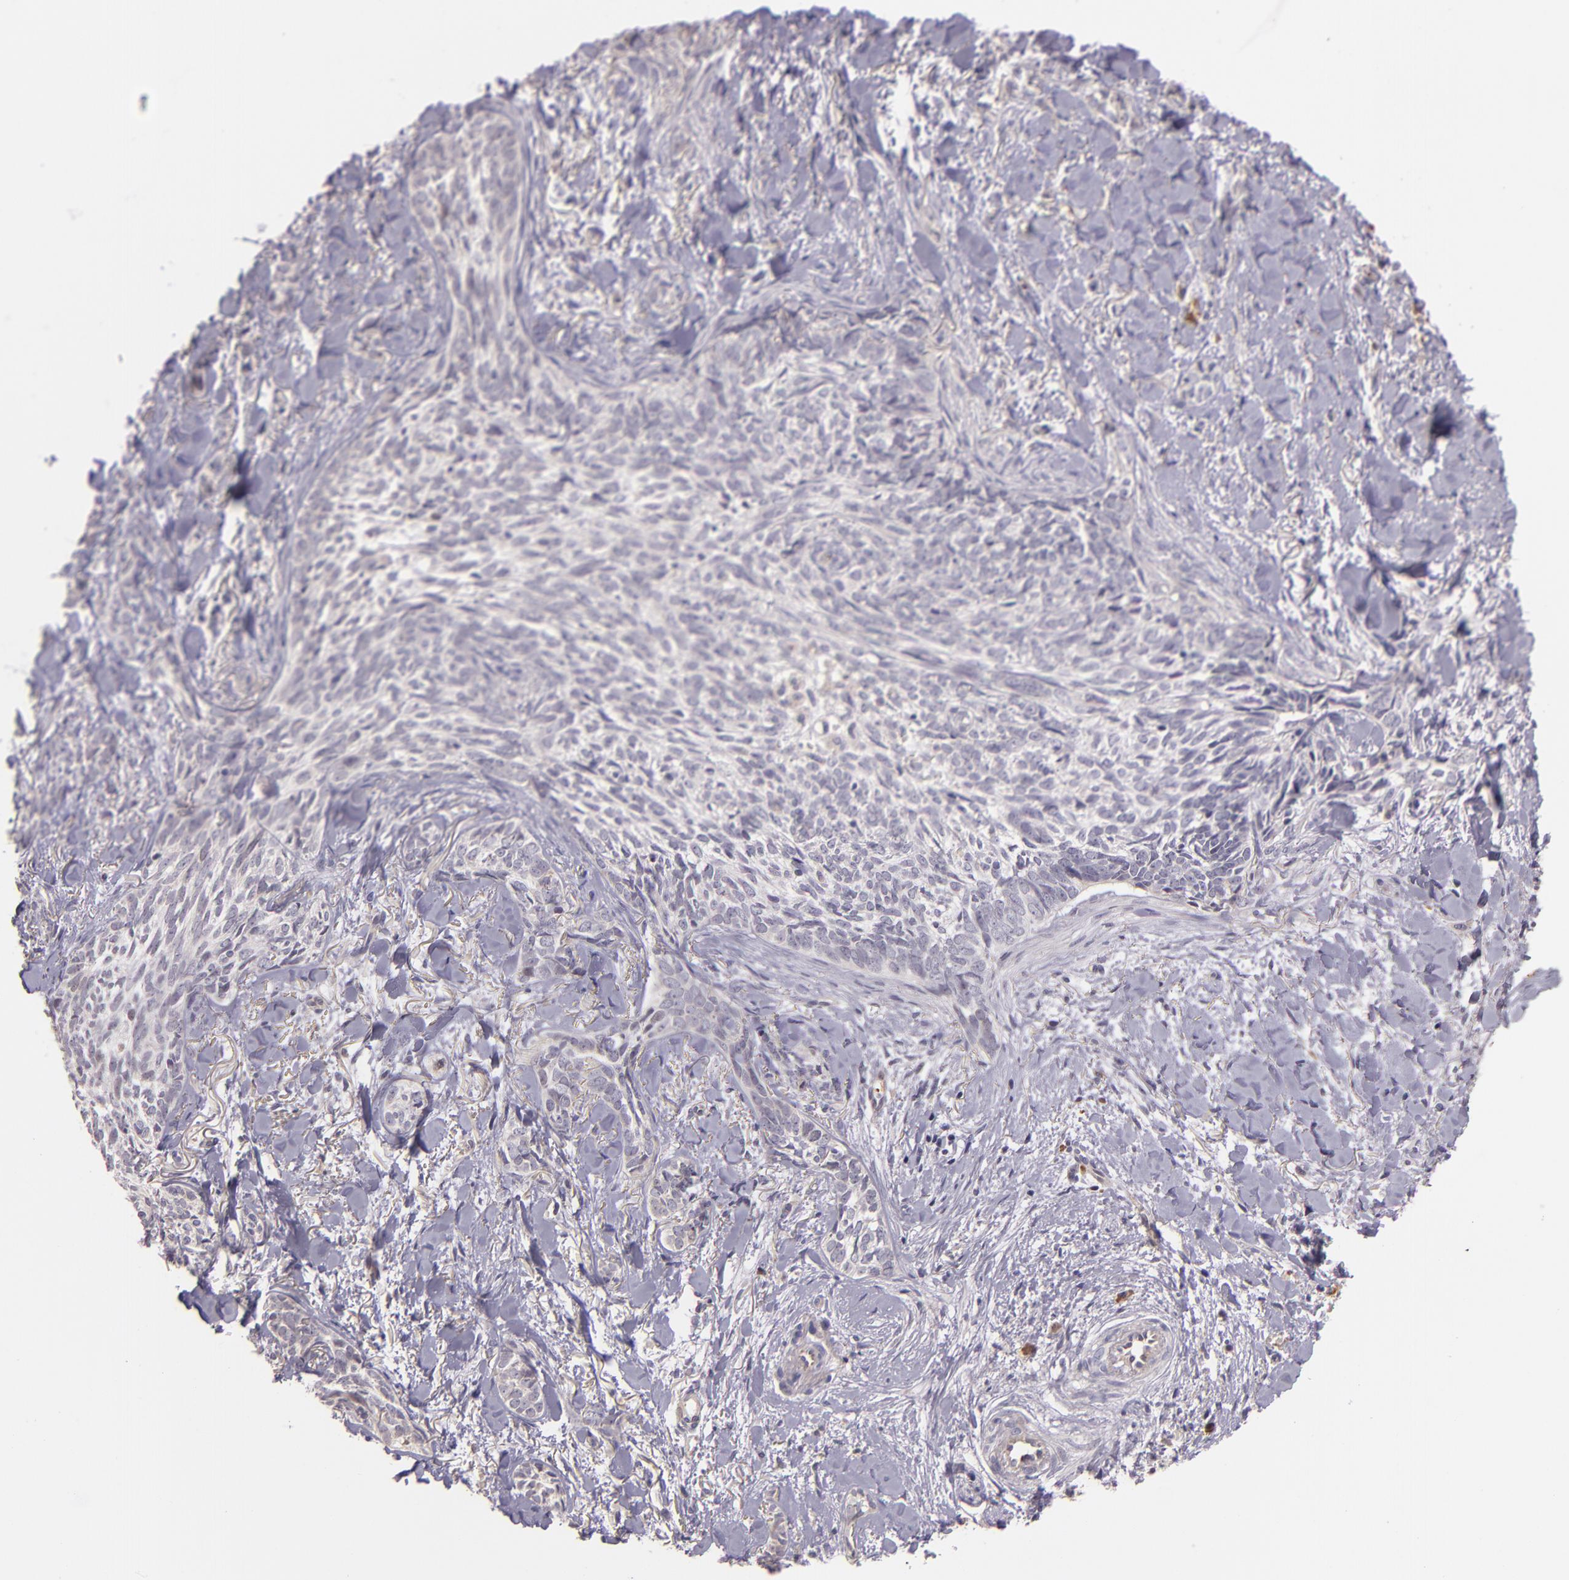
{"staining": {"intensity": "negative", "quantity": "none", "location": "none"}, "tissue": "skin cancer", "cell_type": "Tumor cells", "image_type": "cancer", "snomed": [{"axis": "morphology", "description": "Basal cell carcinoma"}, {"axis": "topography", "description": "Skin"}], "caption": "Immunohistochemistry micrograph of basal cell carcinoma (skin) stained for a protein (brown), which reveals no positivity in tumor cells.", "gene": "SYTL4", "patient": {"sex": "female", "age": 81}}